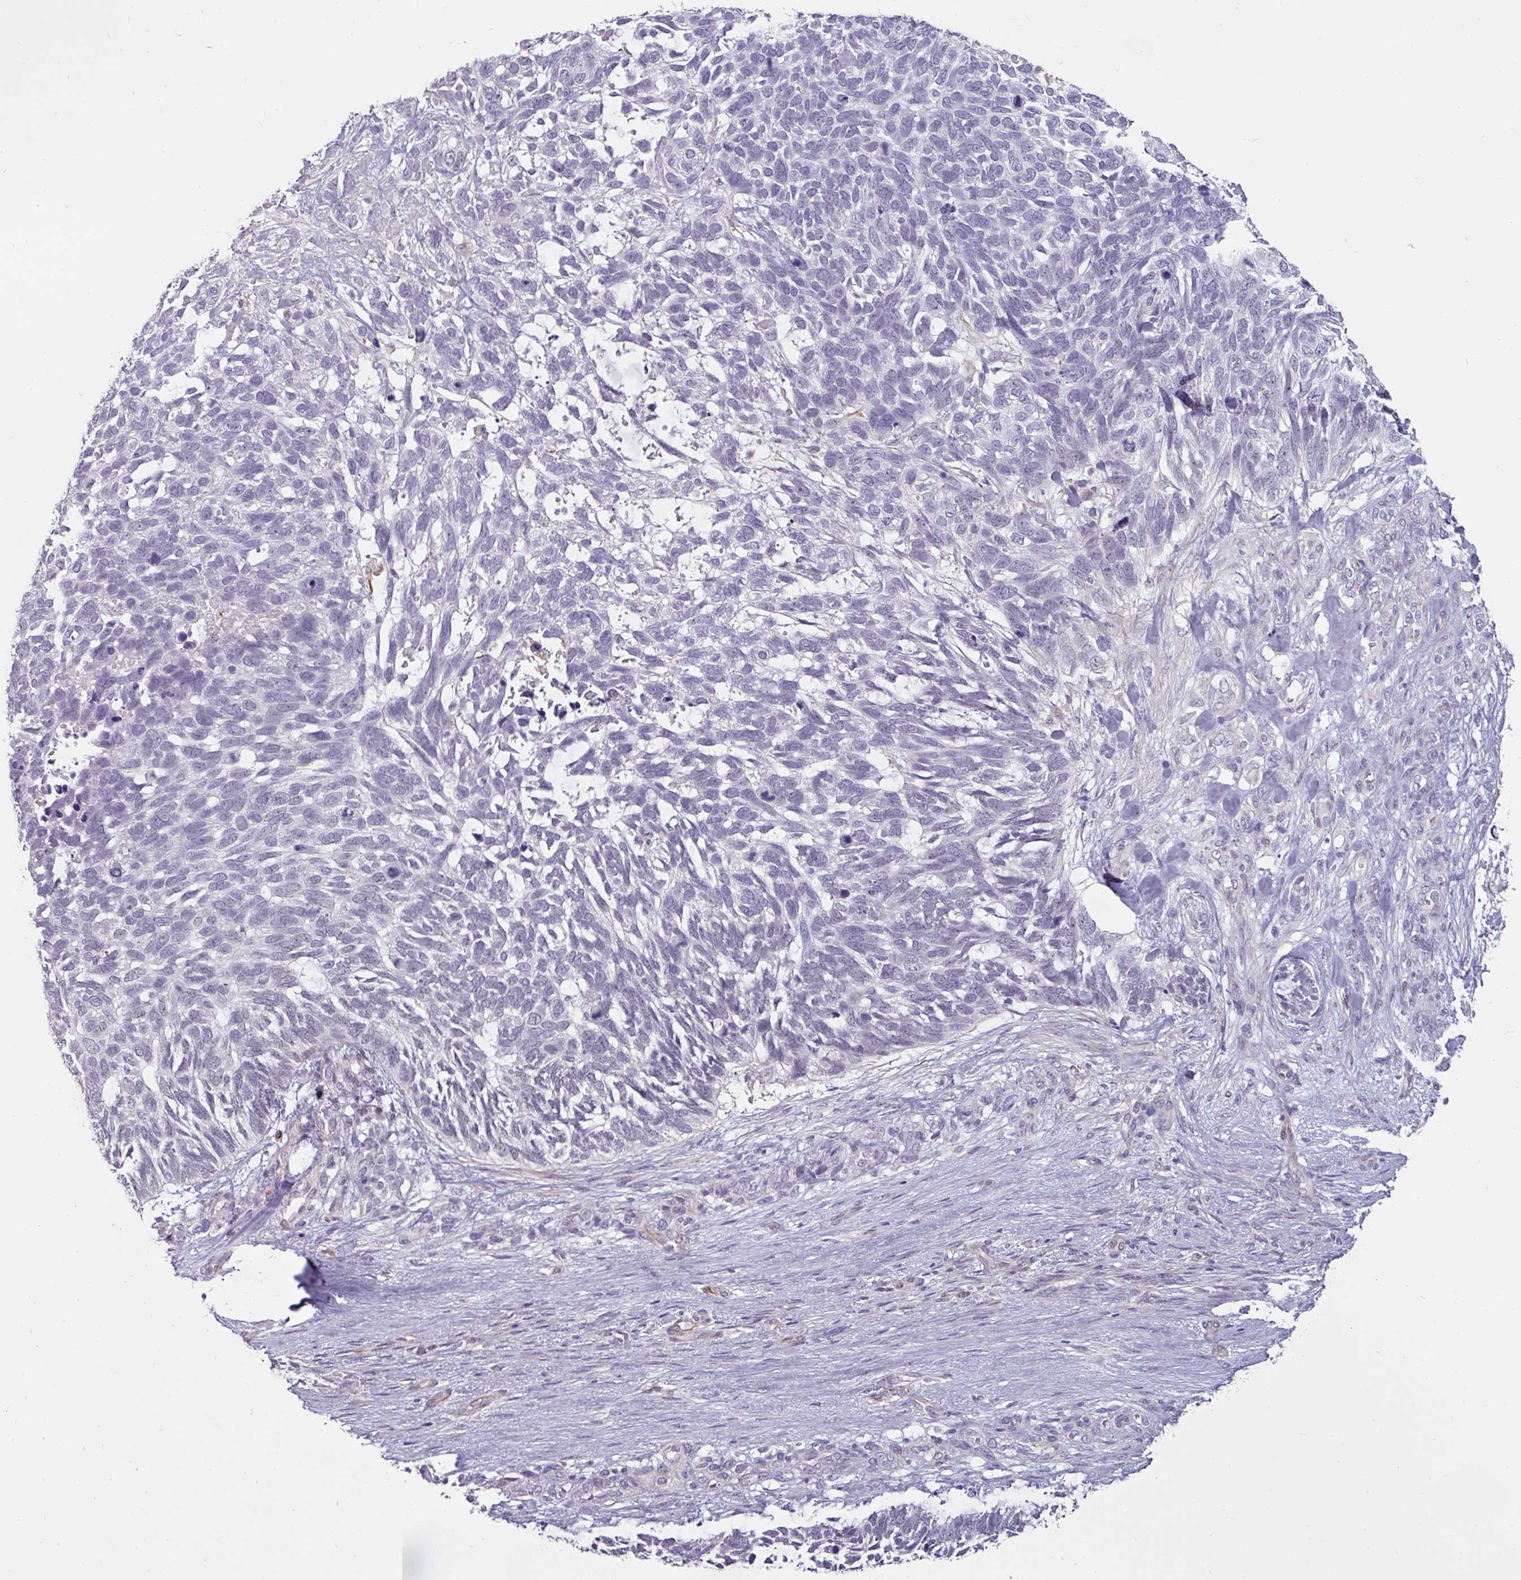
{"staining": {"intensity": "negative", "quantity": "none", "location": "none"}, "tissue": "skin cancer", "cell_type": "Tumor cells", "image_type": "cancer", "snomed": [{"axis": "morphology", "description": "Basal cell carcinoma"}, {"axis": "topography", "description": "Skin"}], "caption": "Immunohistochemistry of human skin basal cell carcinoma reveals no staining in tumor cells.", "gene": "EYA3", "patient": {"sex": "male", "age": 88}}